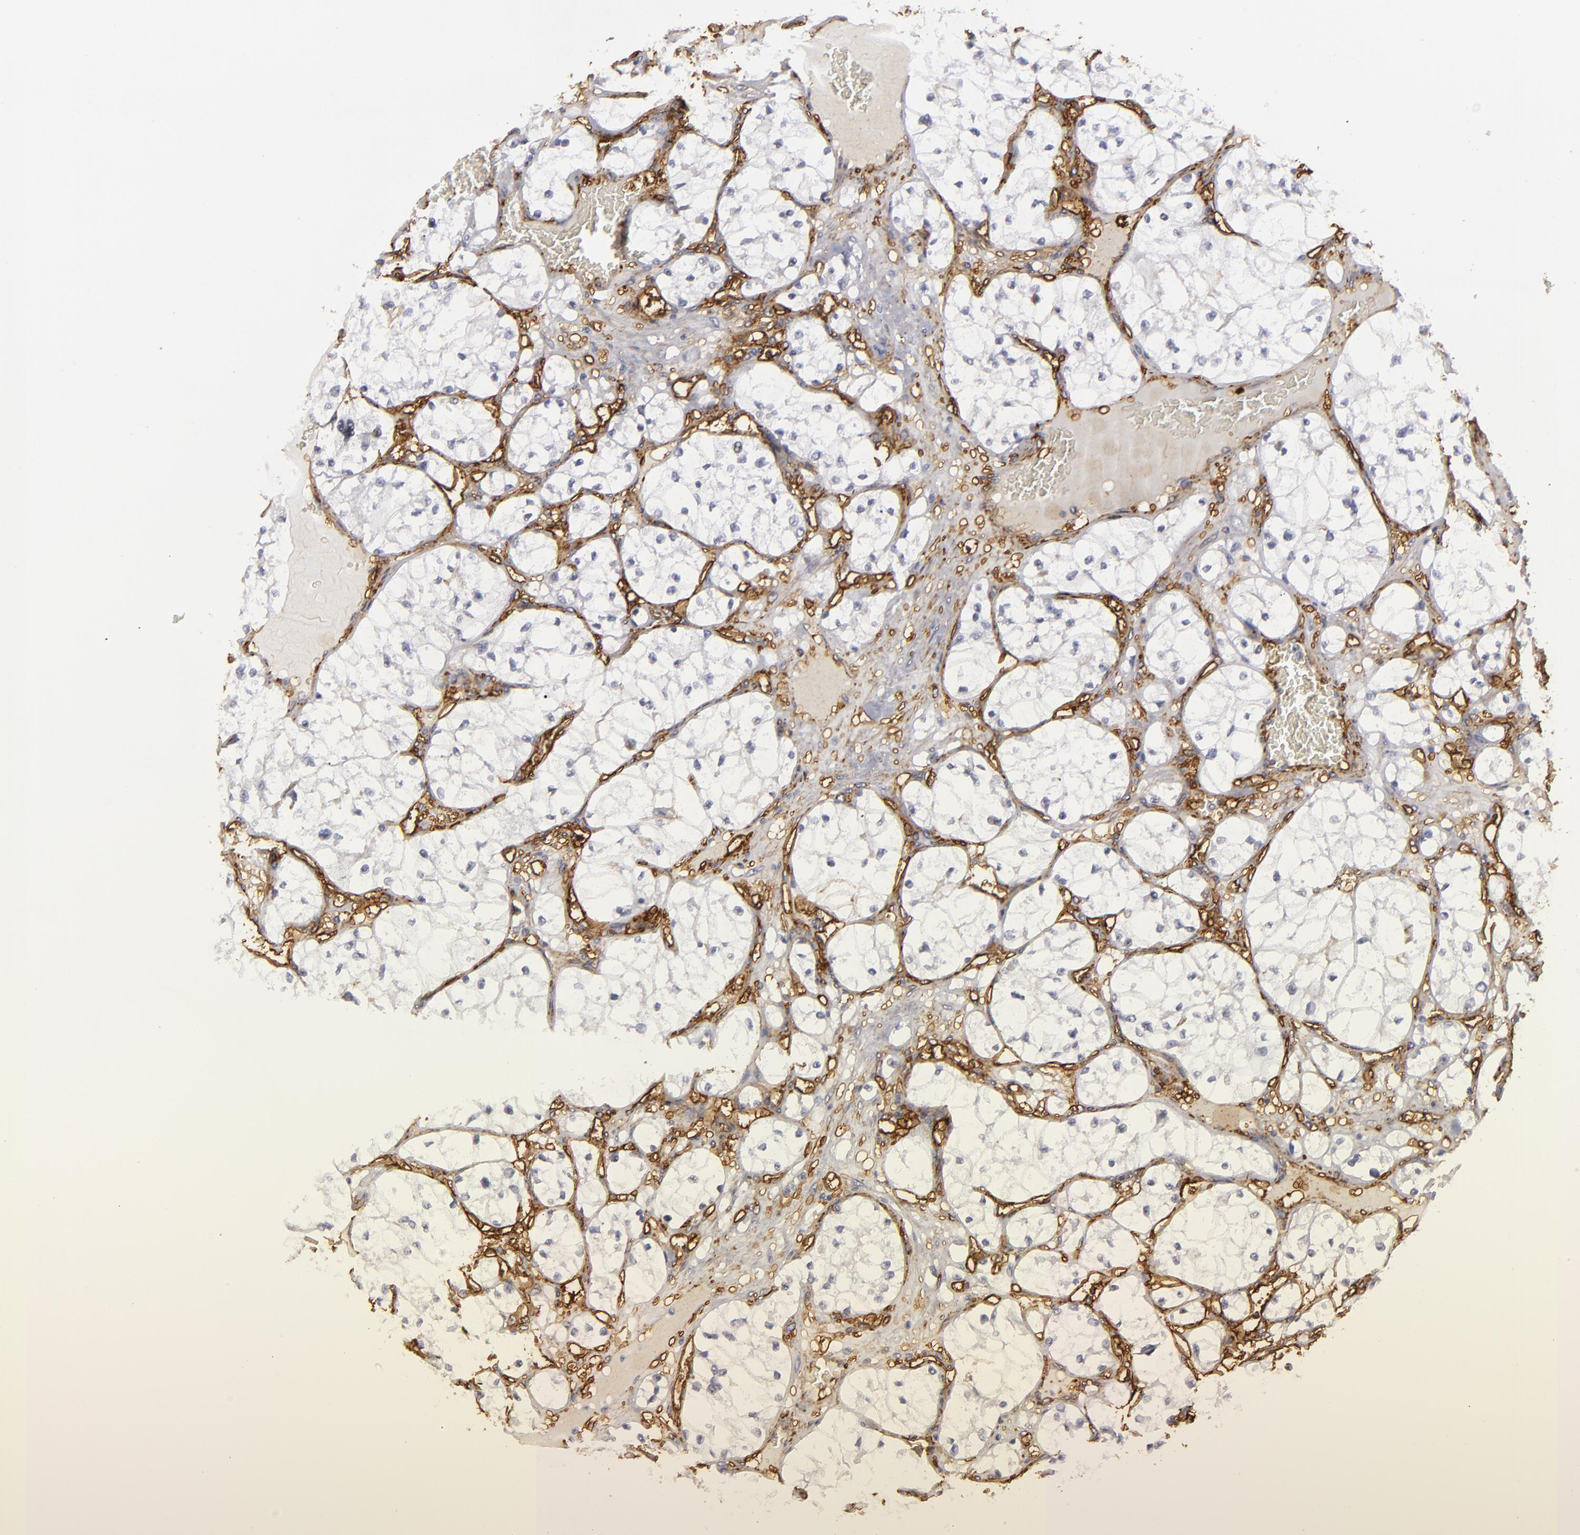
{"staining": {"intensity": "negative", "quantity": "none", "location": "none"}, "tissue": "renal cancer", "cell_type": "Tumor cells", "image_type": "cancer", "snomed": [{"axis": "morphology", "description": "Adenocarcinoma, NOS"}, {"axis": "topography", "description": "Kidney"}], "caption": "Tumor cells show no significant protein expression in renal adenocarcinoma.", "gene": "MCAM", "patient": {"sex": "male", "age": 61}}